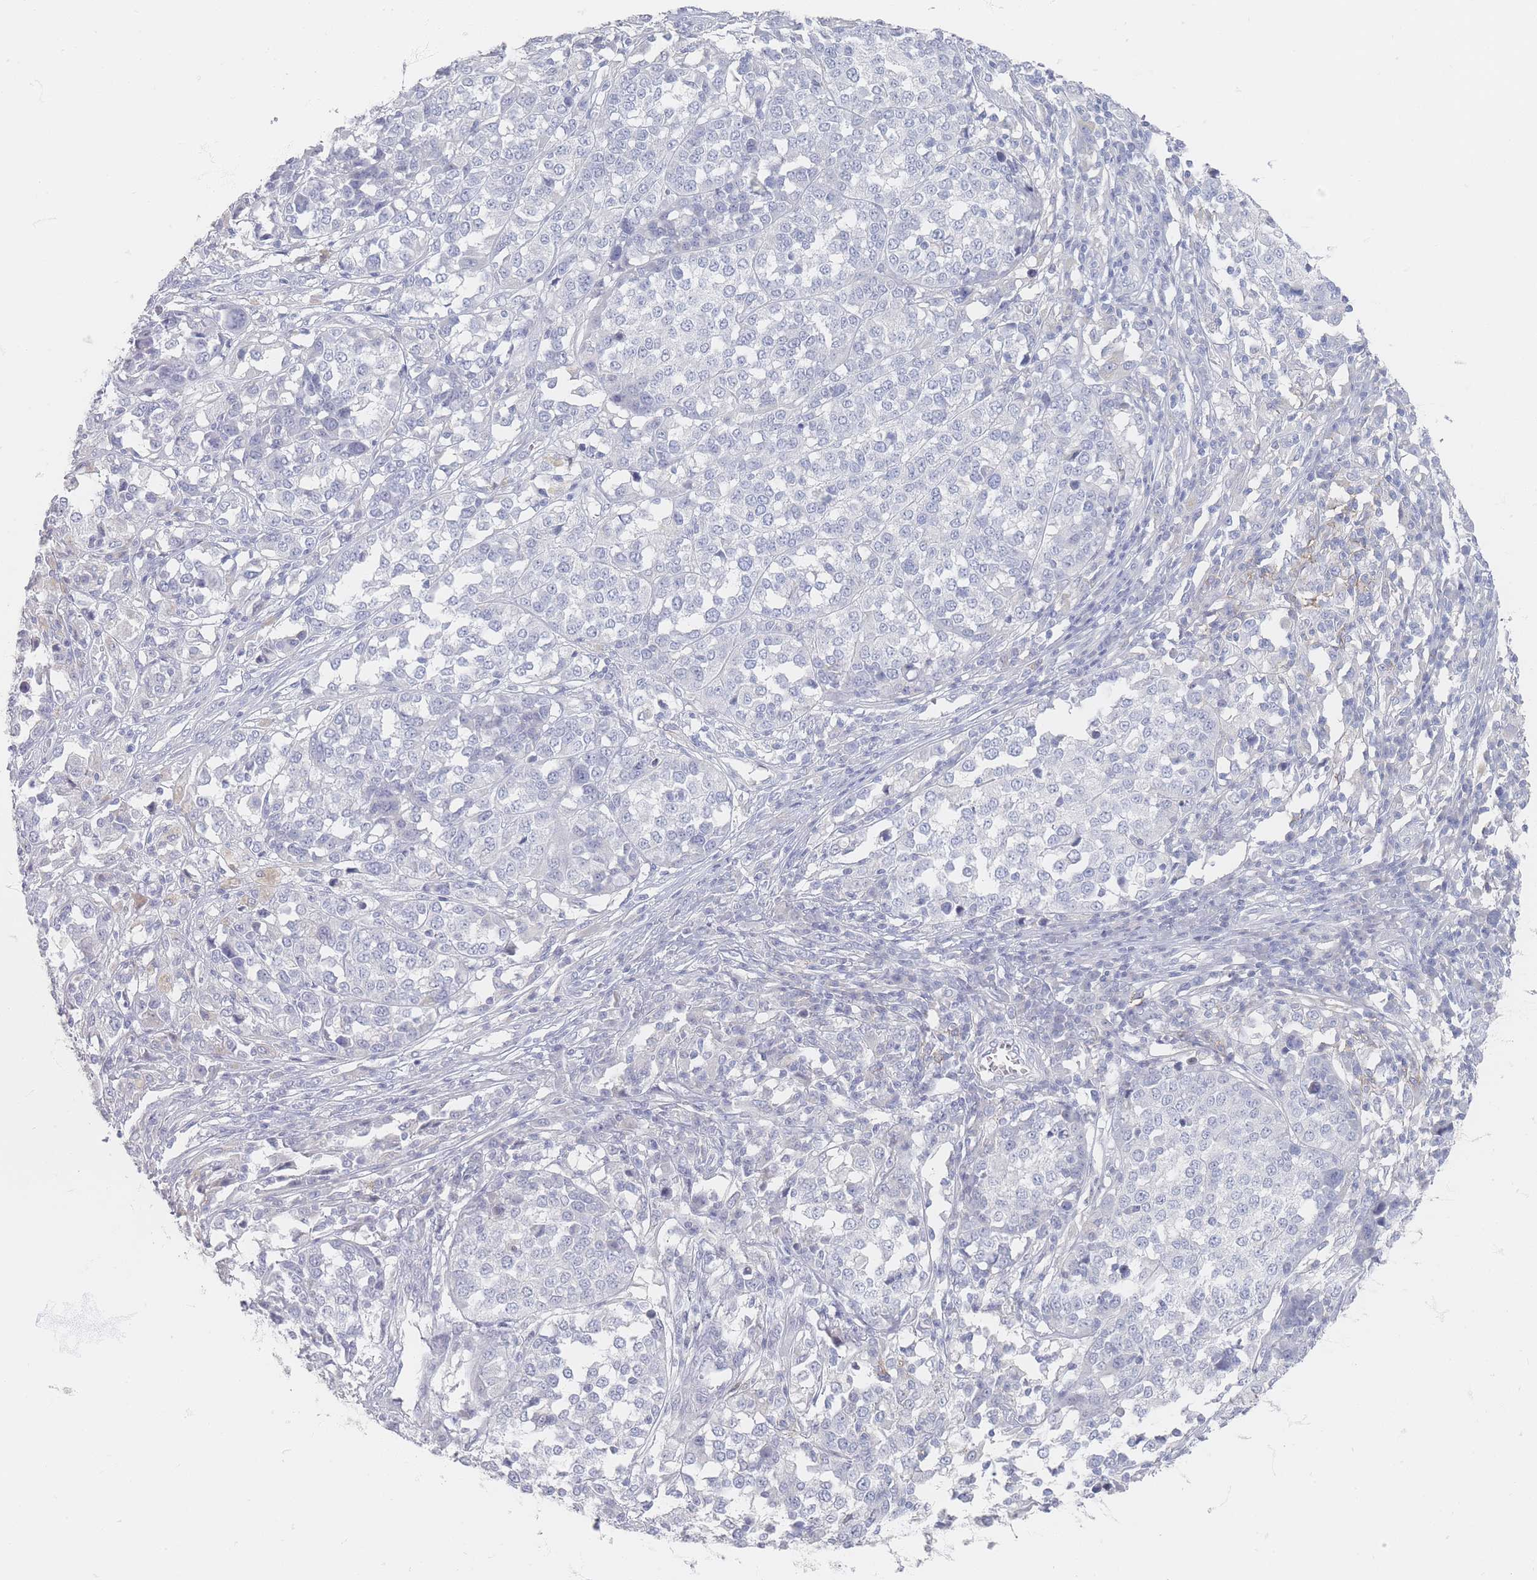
{"staining": {"intensity": "negative", "quantity": "none", "location": "none"}, "tissue": "melanoma", "cell_type": "Tumor cells", "image_type": "cancer", "snomed": [{"axis": "morphology", "description": "Malignant melanoma, Metastatic site"}, {"axis": "topography", "description": "Lymph node"}], "caption": "An immunohistochemistry histopathology image of melanoma is shown. There is no staining in tumor cells of melanoma.", "gene": "CD37", "patient": {"sex": "male", "age": 44}}